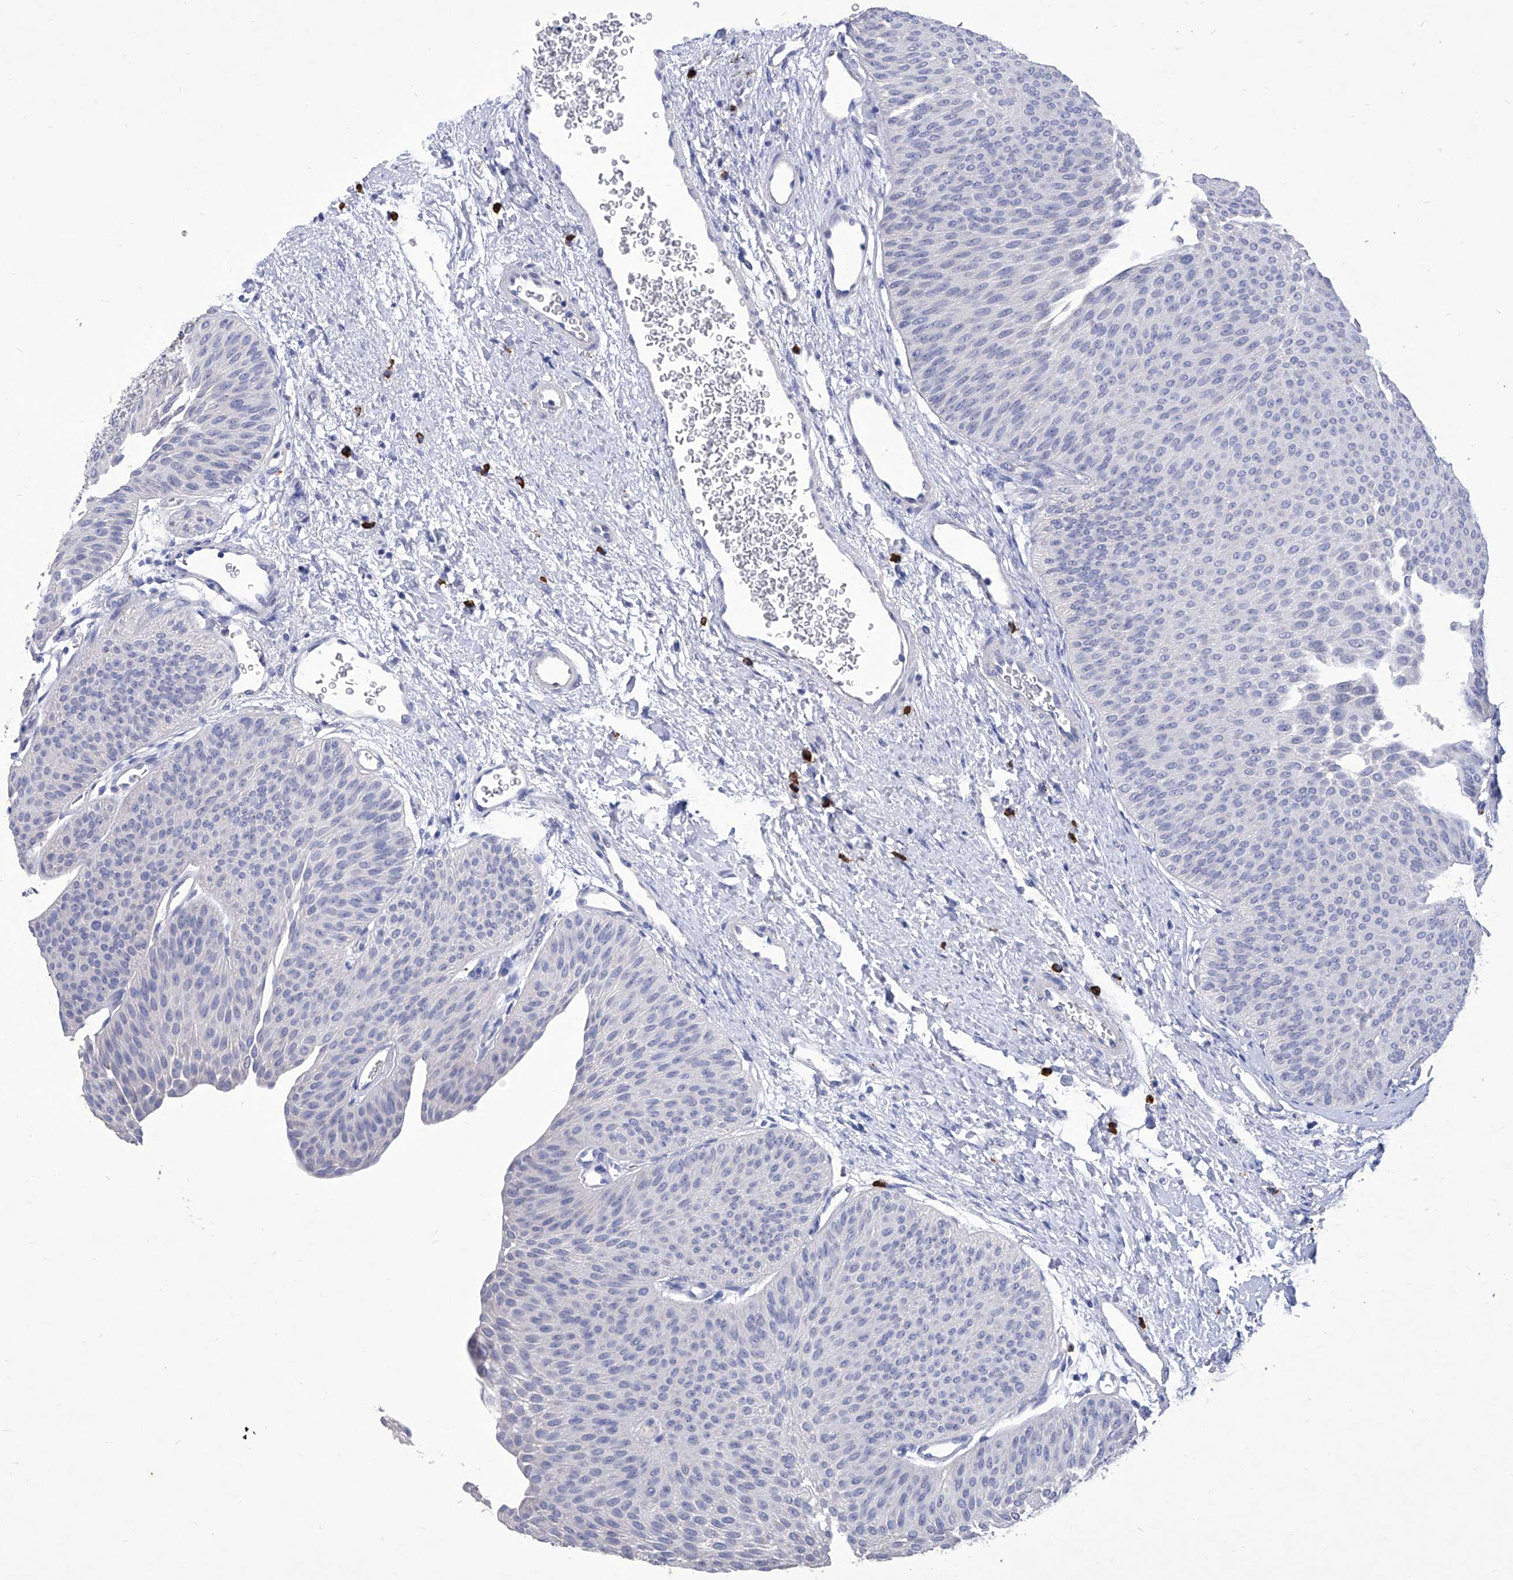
{"staining": {"intensity": "negative", "quantity": "none", "location": "none"}, "tissue": "urothelial cancer", "cell_type": "Tumor cells", "image_type": "cancer", "snomed": [{"axis": "morphology", "description": "Urothelial carcinoma, Low grade"}, {"axis": "topography", "description": "Urinary bladder"}], "caption": "This is an immunohistochemistry (IHC) photomicrograph of urothelial cancer. There is no staining in tumor cells.", "gene": "IFNL2", "patient": {"sex": "female", "age": 60}}